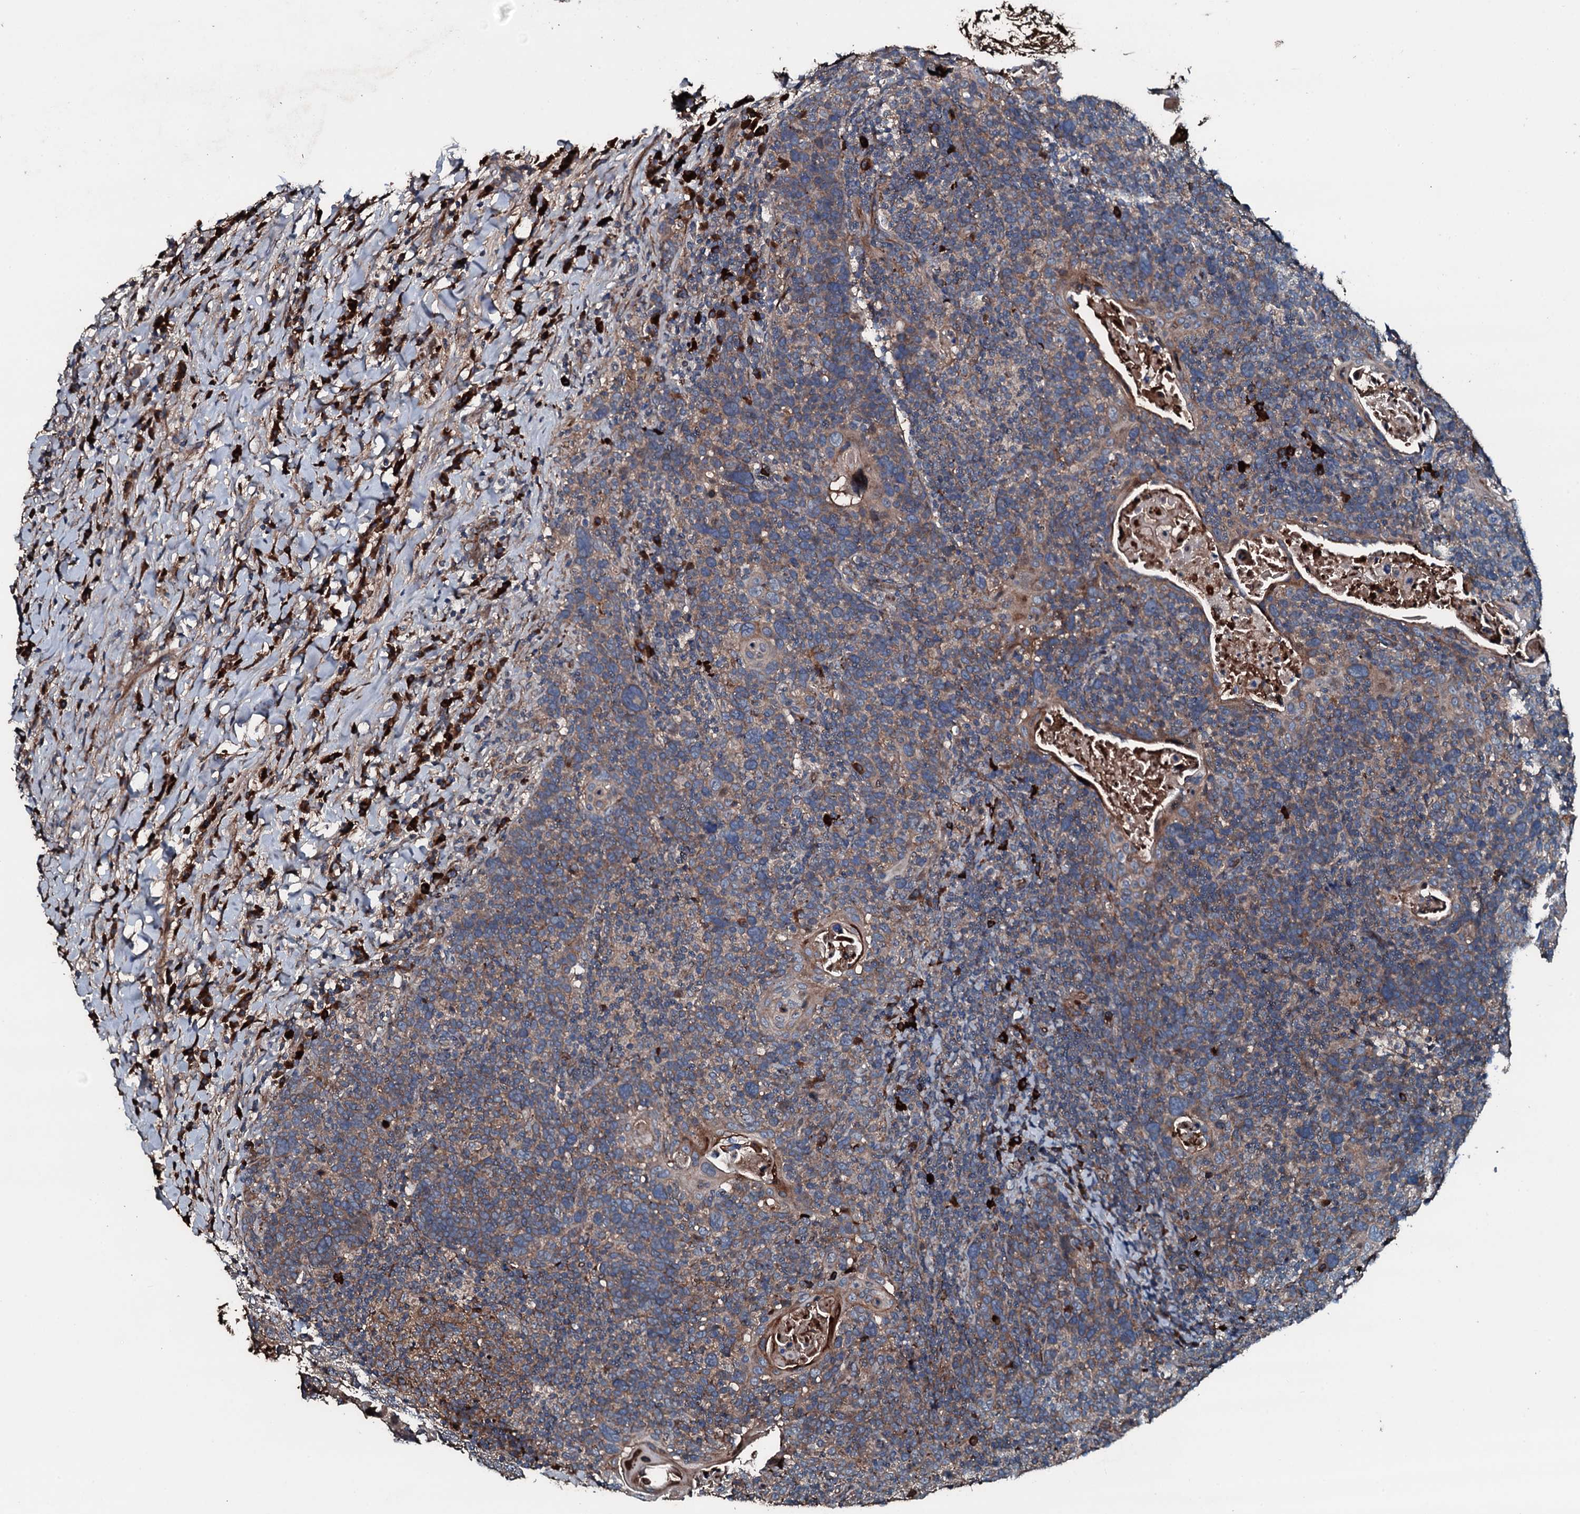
{"staining": {"intensity": "moderate", "quantity": "25%-75%", "location": "cytoplasmic/membranous"}, "tissue": "head and neck cancer", "cell_type": "Tumor cells", "image_type": "cancer", "snomed": [{"axis": "morphology", "description": "Squamous cell carcinoma, NOS"}, {"axis": "morphology", "description": "Squamous cell carcinoma, metastatic, NOS"}, {"axis": "topography", "description": "Lymph node"}, {"axis": "topography", "description": "Head-Neck"}], "caption": "A medium amount of moderate cytoplasmic/membranous staining is appreciated in about 25%-75% of tumor cells in head and neck cancer tissue.", "gene": "AARS1", "patient": {"sex": "male", "age": 62}}